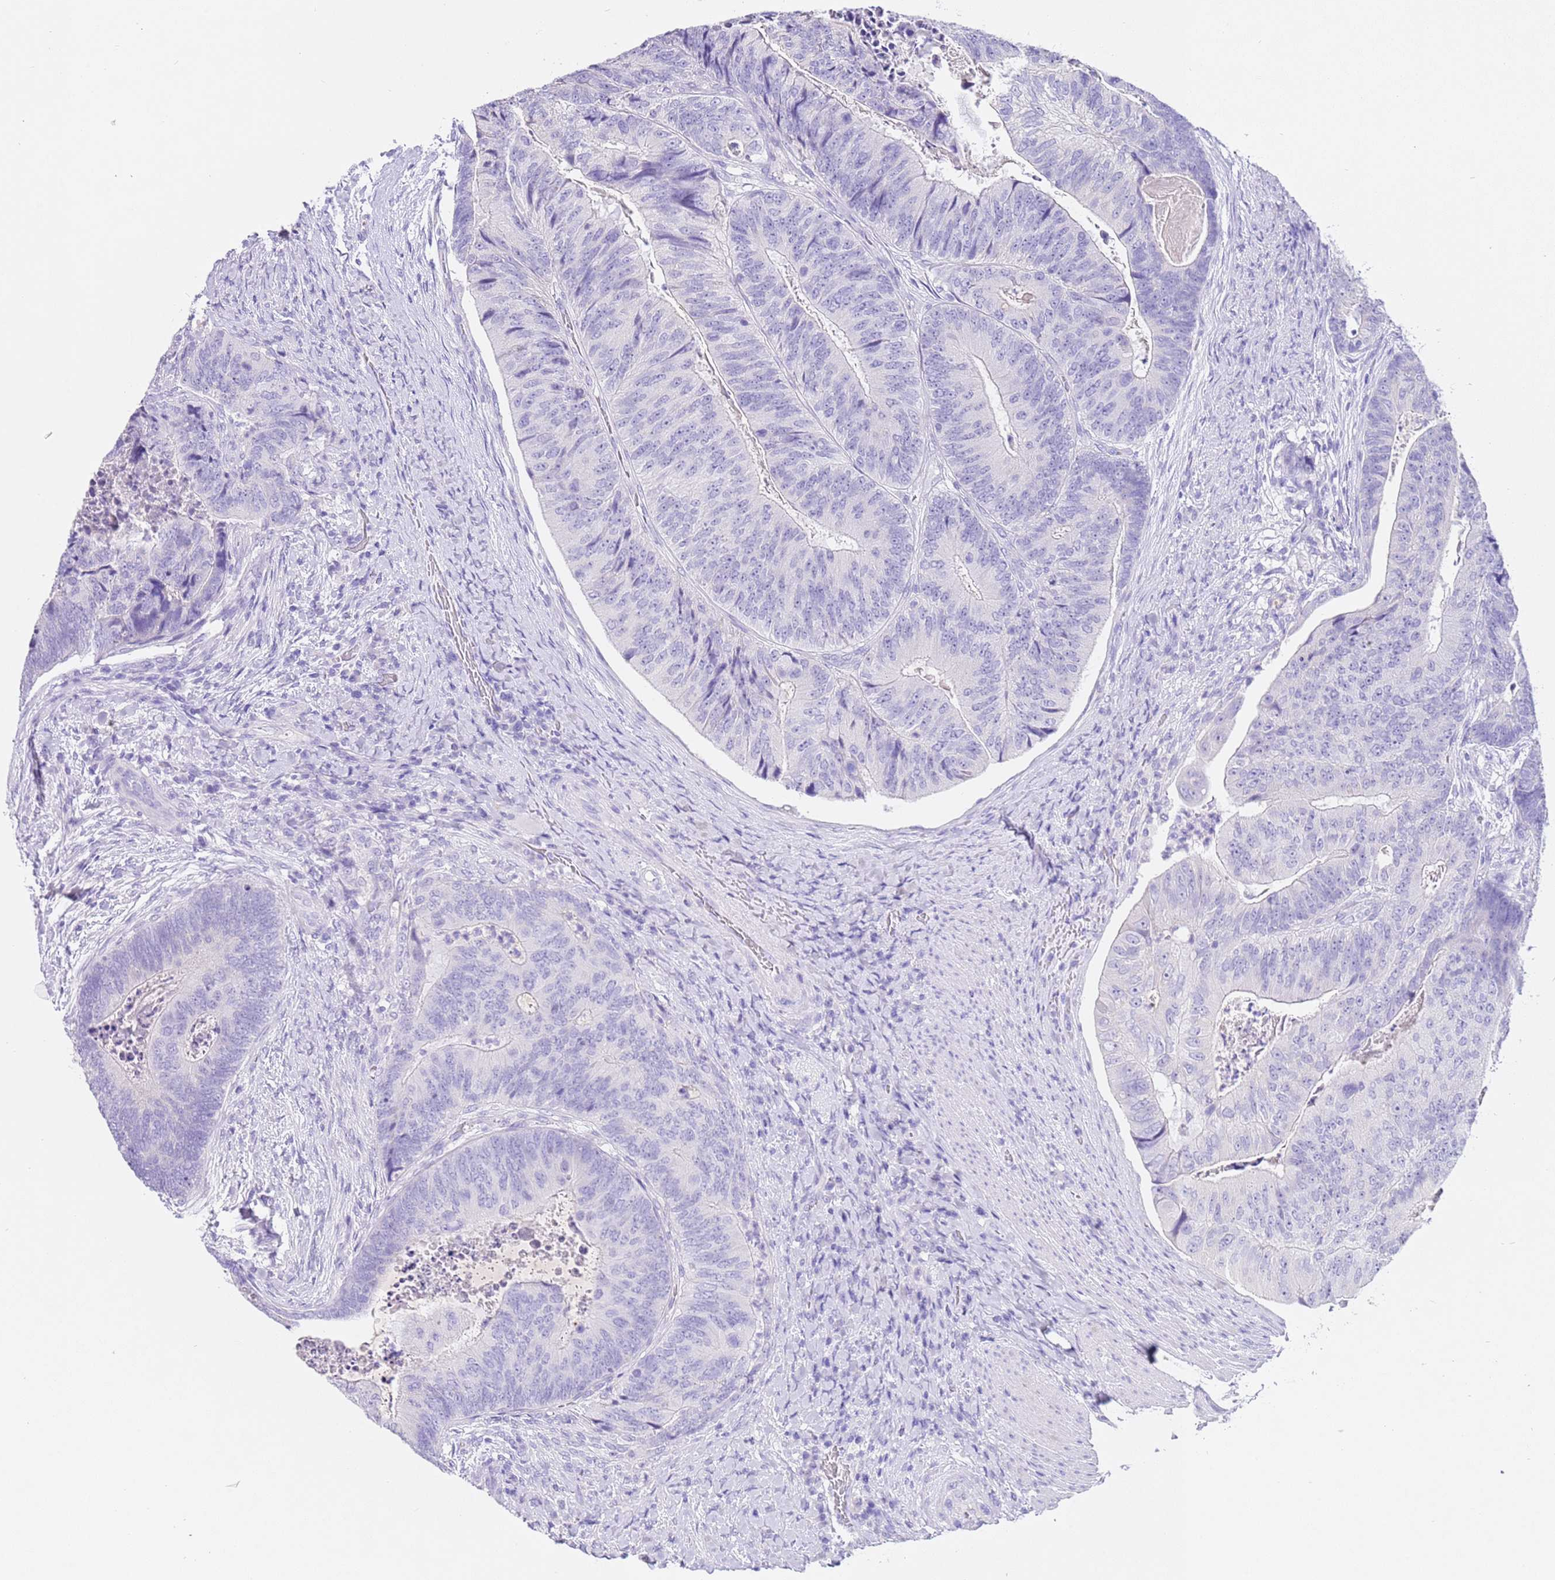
{"staining": {"intensity": "negative", "quantity": "none", "location": "none"}, "tissue": "colorectal cancer", "cell_type": "Tumor cells", "image_type": "cancer", "snomed": [{"axis": "morphology", "description": "Adenocarcinoma, NOS"}, {"axis": "topography", "description": "Colon"}], "caption": "IHC of human colorectal cancer (adenocarcinoma) demonstrates no positivity in tumor cells.", "gene": "CPB1", "patient": {"sex": "female", "age": 67}}